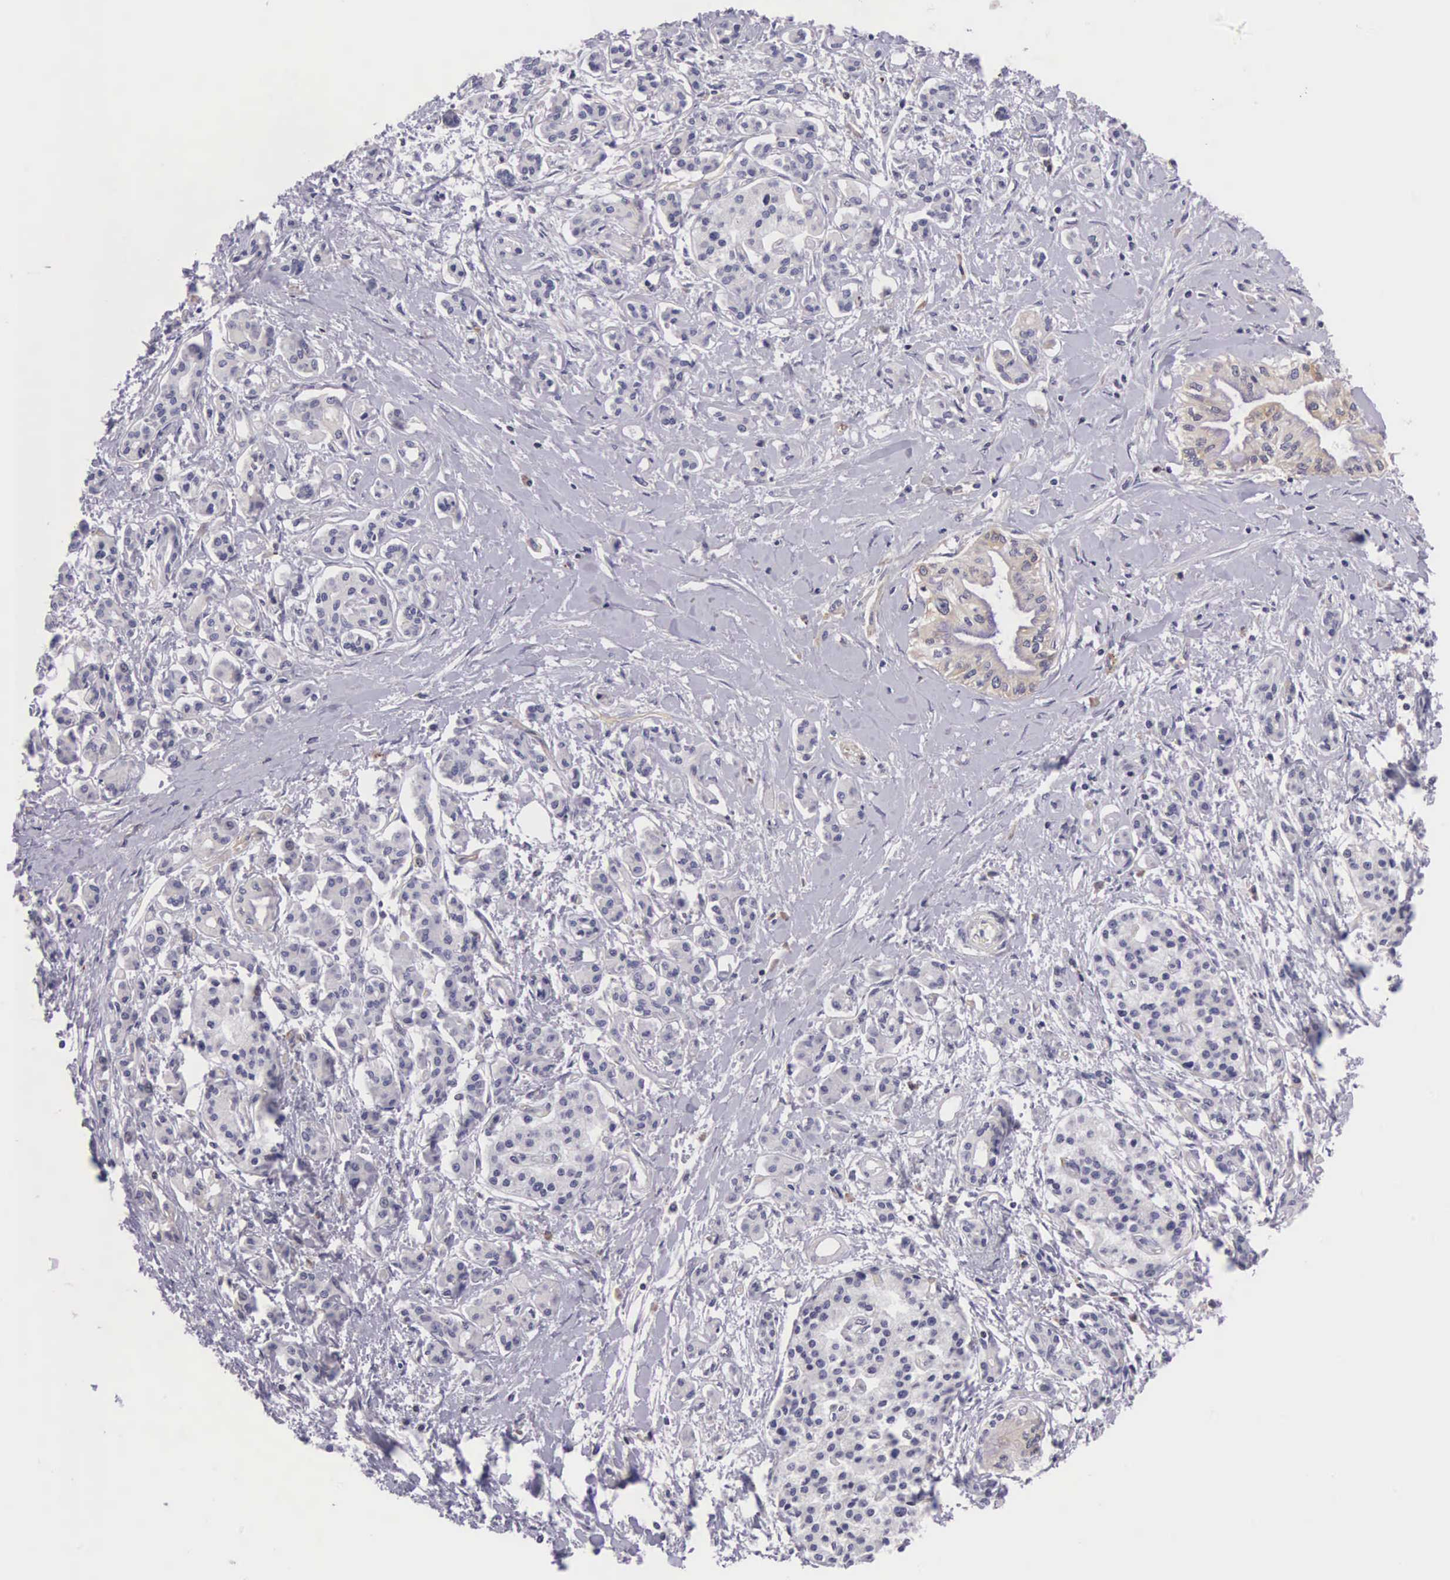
{"staining": {"intensity": "negative", "quantity": "none", "location": "none"}, "tissue": "pancreatic cancer", "cell_type": "Tumor cells", "image_type": "cancer", "snomed": [{"axis": "morphology", "description": "Adenocarcinoma, NOS"}, {"axis": "topography", "description": "Pancreas"}], "caption": "Immunohistochemical staining of adenocarcinoma (pancreatic) displays no significant staining in tumor cells.", "gene": "OSBPL3", "patient": {"sex": "female", "age": 64}}